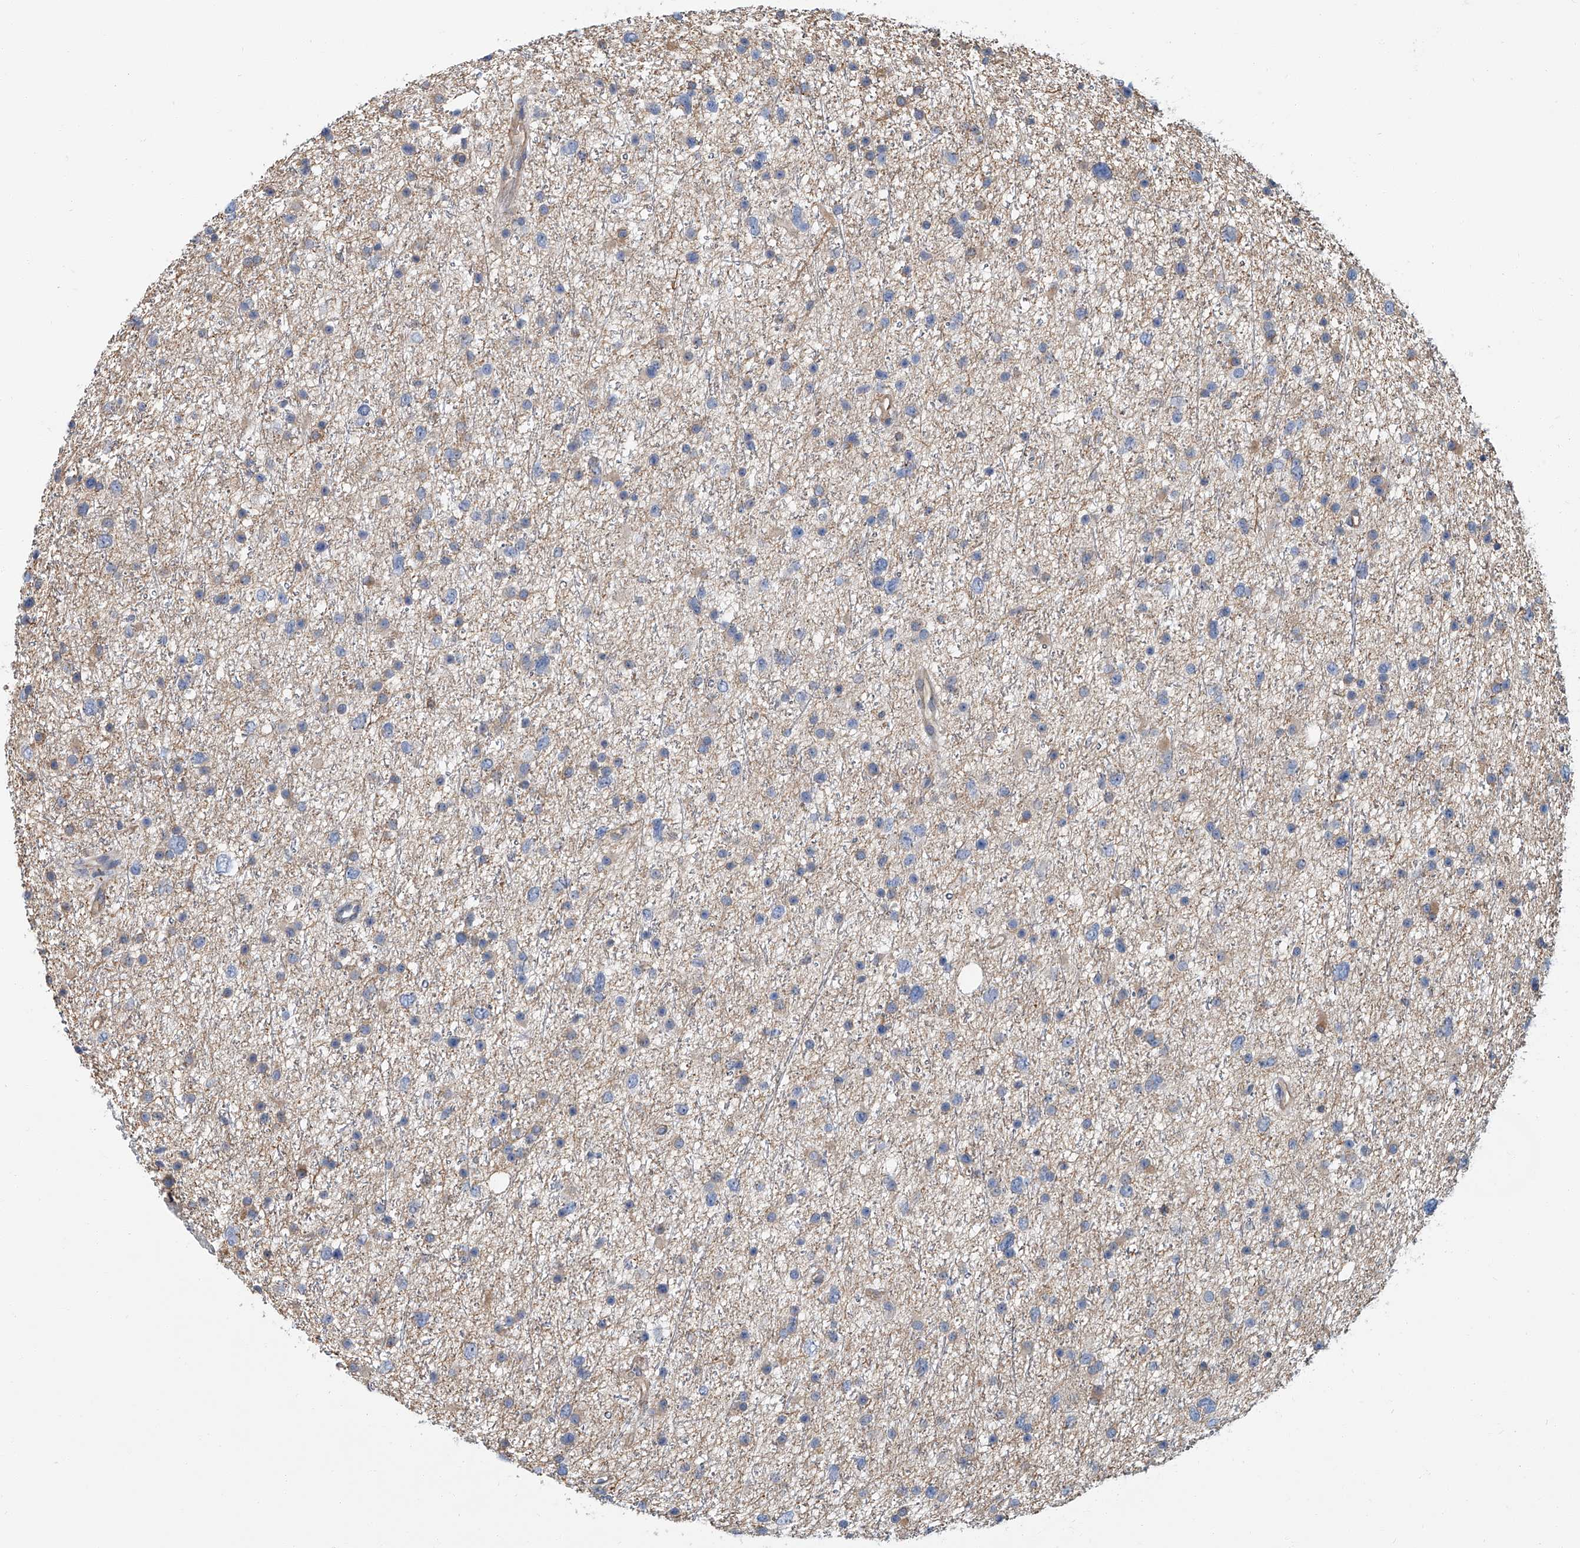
{"staining": {"intensity": "weak", "quantity": "25%-75%", "location": "cytoplasmic/membranous"}, "tissue": "glioma", "cell_type": "Tumor cells", "image_type": "cancer", "snomed": [{"axis": "morphology", "description": "Glioma, malignant, Low grade"}, {"axis": "topography", "description": "Cerebral cortex"}], "caption": "Approximately 25%-75% of tumor cells in human glioma reveal weak cytoplasmic/membranous protein expression as visualized by brown immunohistochemical staining.", "gene": "PSMB10", "patient": {"sex": "female", "age": 39}}